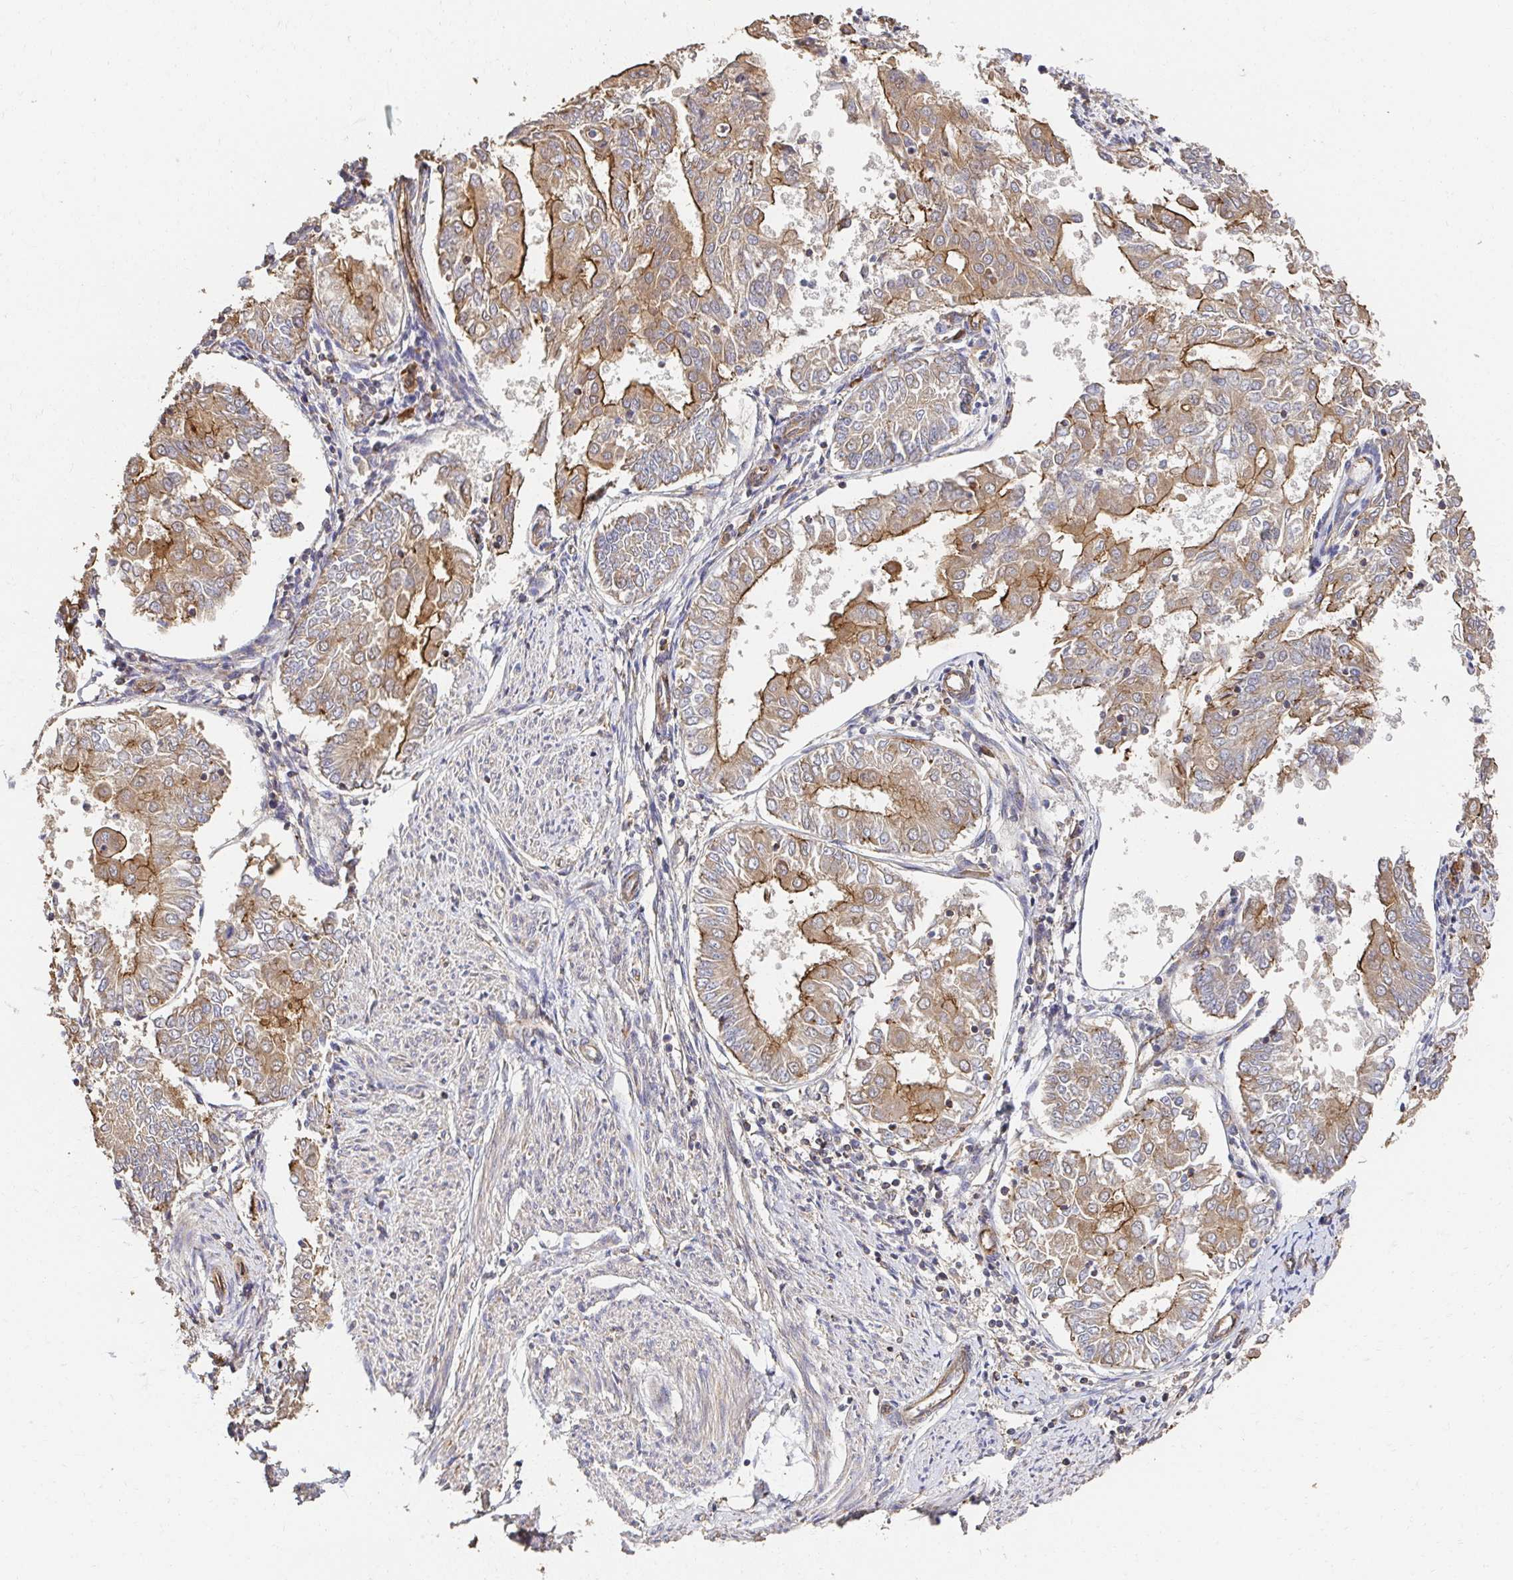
{"staining": {"intensity": "moderate", "quantity": ">75%", "location": "cytoplasmic/membranous"}, "tissue": "endometrial cancer", "cell_type": "Tumor cells", "image_type": "cancer", "snomed": [{"axis": "morphology", "description": "Adenocarcinoma, NOS"}, {"axis": "topography", "description": "Endometrium"}], "caption": "Brown immunohistochemical staining in human endometrial cancer (adenocarcinoma) exhibits moderate cytoplasmic/membranous expression in approximately >75% of tumor cells.", "gene": "APBB1", "patient": {"sex": "female", "age": 68}}